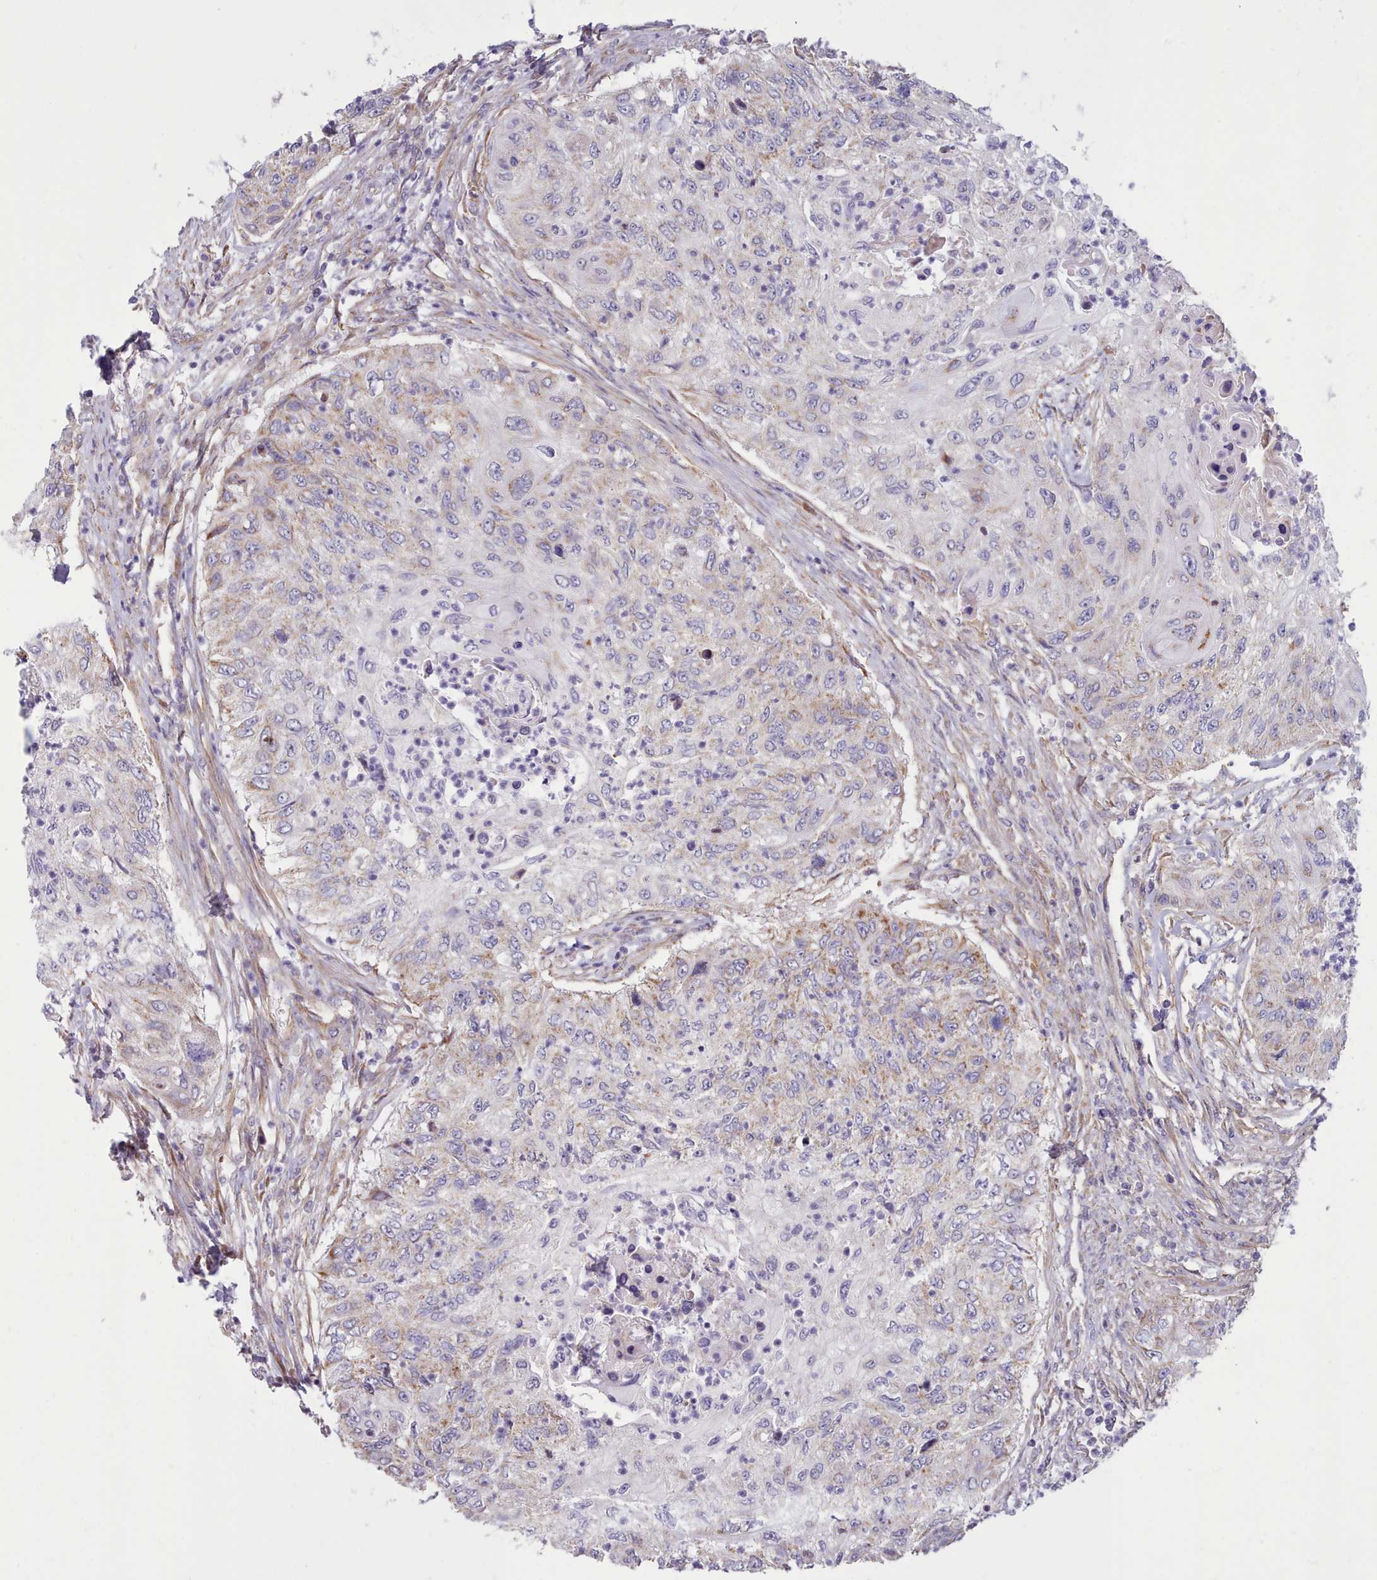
{"staining": {"intensity": "moderate", "quantity": "25%-75%", "location": "cytoplasmic/membranous"}, "tissue": "urothelial cancer", "cell_type": "Tumor cells", "image_type": "cancer", "snomed": [{"axis": "morphology", "description": "Urothelial carcinoma, High grade"}, {"axis": "topography", "description": "Urinary bladder"}], "caption": "Protein expression analysis of urothelial cancer reveals moderate cytoplasmic/membranous expression in about 25%-75% of tumor cells.", "gene": "MRPL21", "patient": {"sex": "female", "age": 60}}